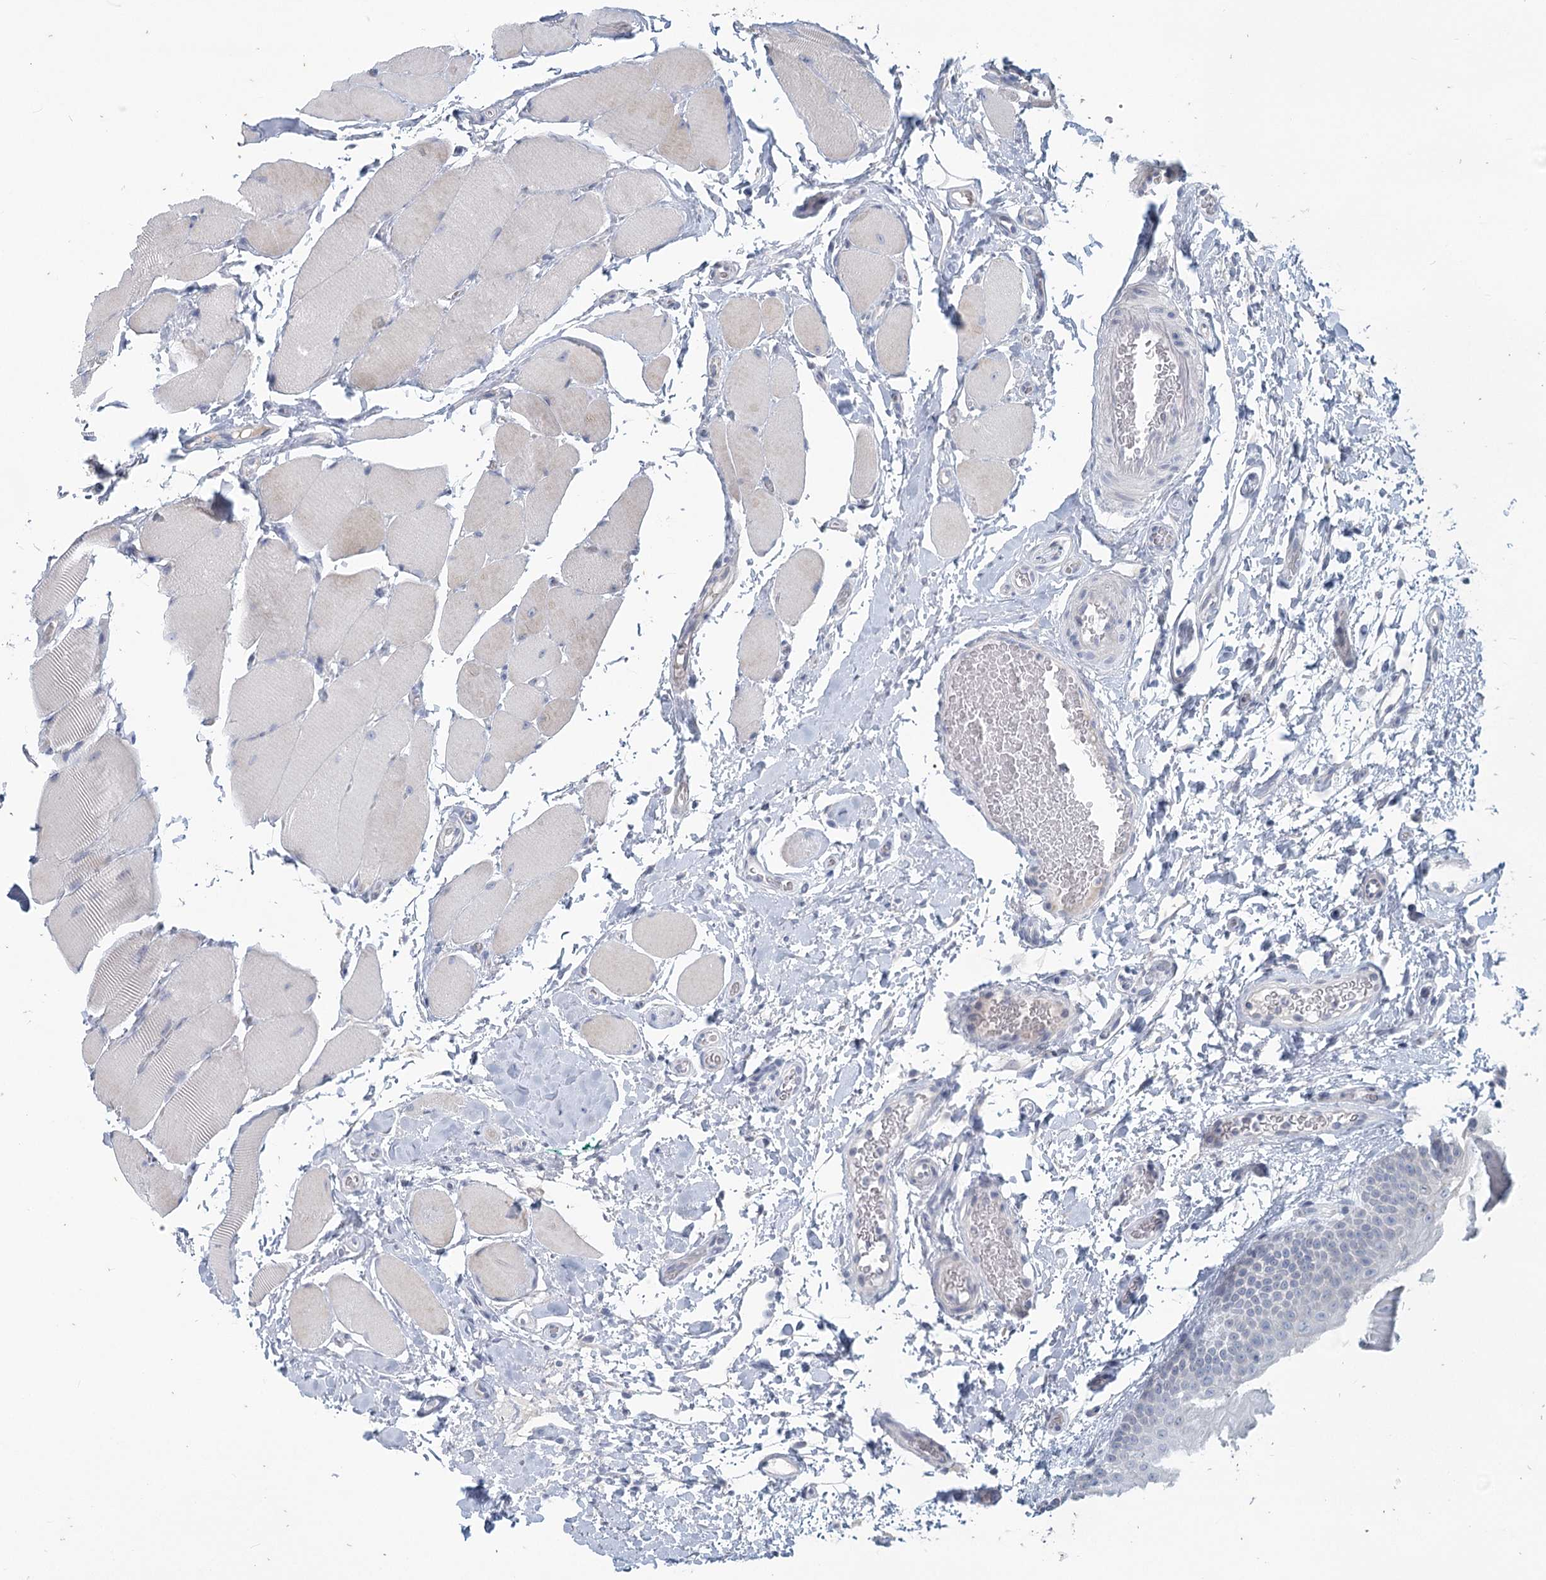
{"staining": {"intensity": "moderate", "quantity": "<25%", "location": "cytoplasmic/membranous"}, "tissue": "oral mucosa", "cell_type": "Squamous epithelial cells", "image_type": "normal", "snomed": [{"axis": "morphology", "description": "Normal tissue, NOS"}, {"axis": "topography", "description": "Skeletal muscle"}, {"axis": "topography", "description": "Oral tissue"}], "caption": "Brown immunohistochemical staining in normal oral mucosa shows moderate cytoplasmic/membranous staining in approximately <25% of squamous epithelial cells. (Brightfield microscopy of DAB IHC at high magnification).", "gene": "SLC9A3", "patient": {"sex": "male", "age": 58}}